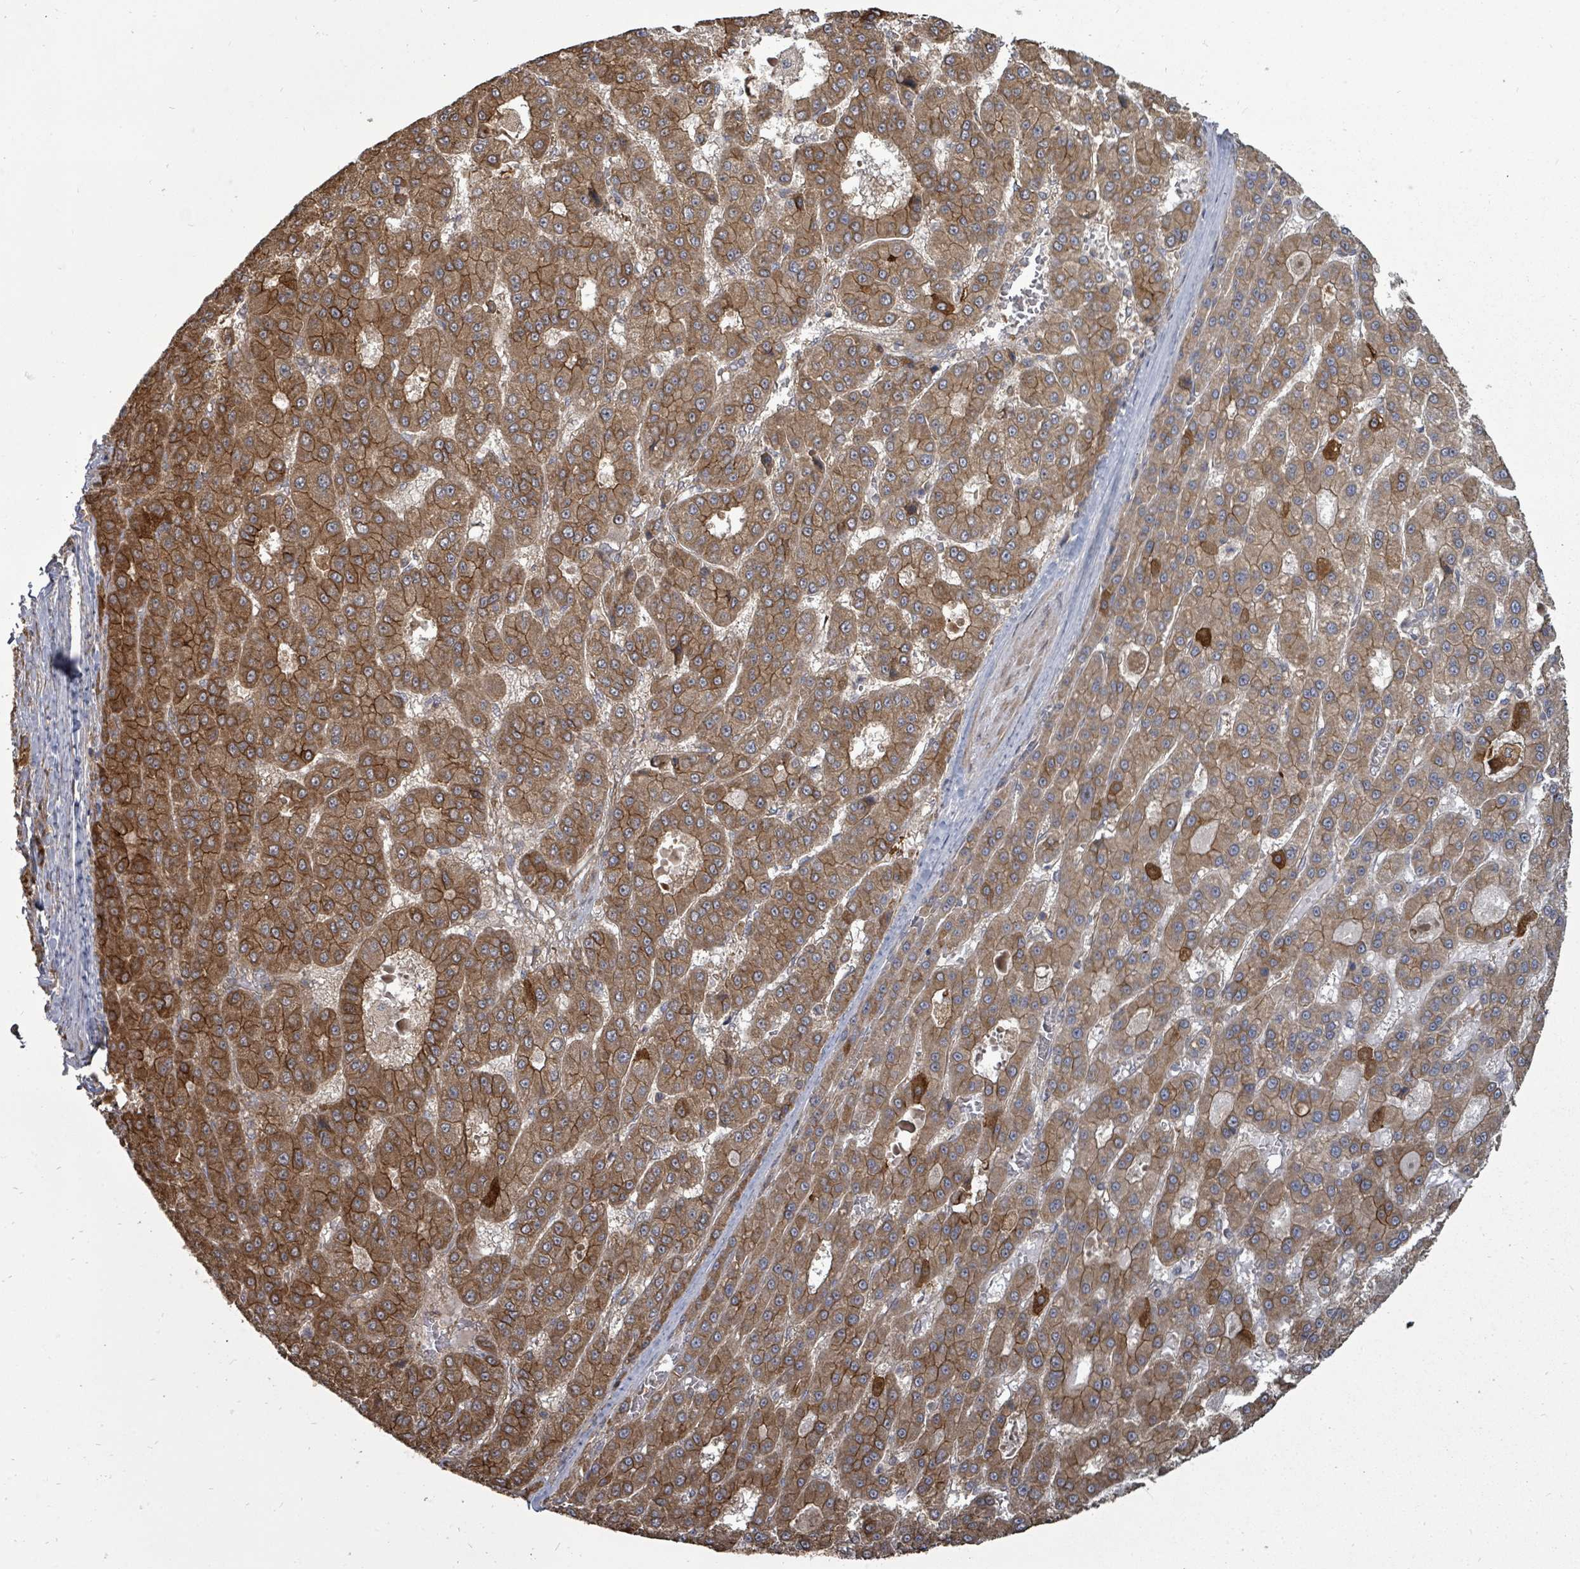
{"staining": {"intensity": "moderate", "quantity": ">75%", "location": "cytoplasmic/membranous"}, "tissue": "liver cancer", "cell_type": "Tumor cells", "image_type": "cancer", "snomed": [{"axis": "morphology", "description": "Carcinoma, Hepatocellular, NOS"}, {"axis": "topography", "description": "Liver"}], "caption": "Protein expression analysis of human liver cancer (hepatocellular carcinoma) reveals moderate cytoplasmic/membranous positivity in about >75% of tumor cells.", "gene": "EIF3C", "patient": {"sex": "male", "age": 70}}